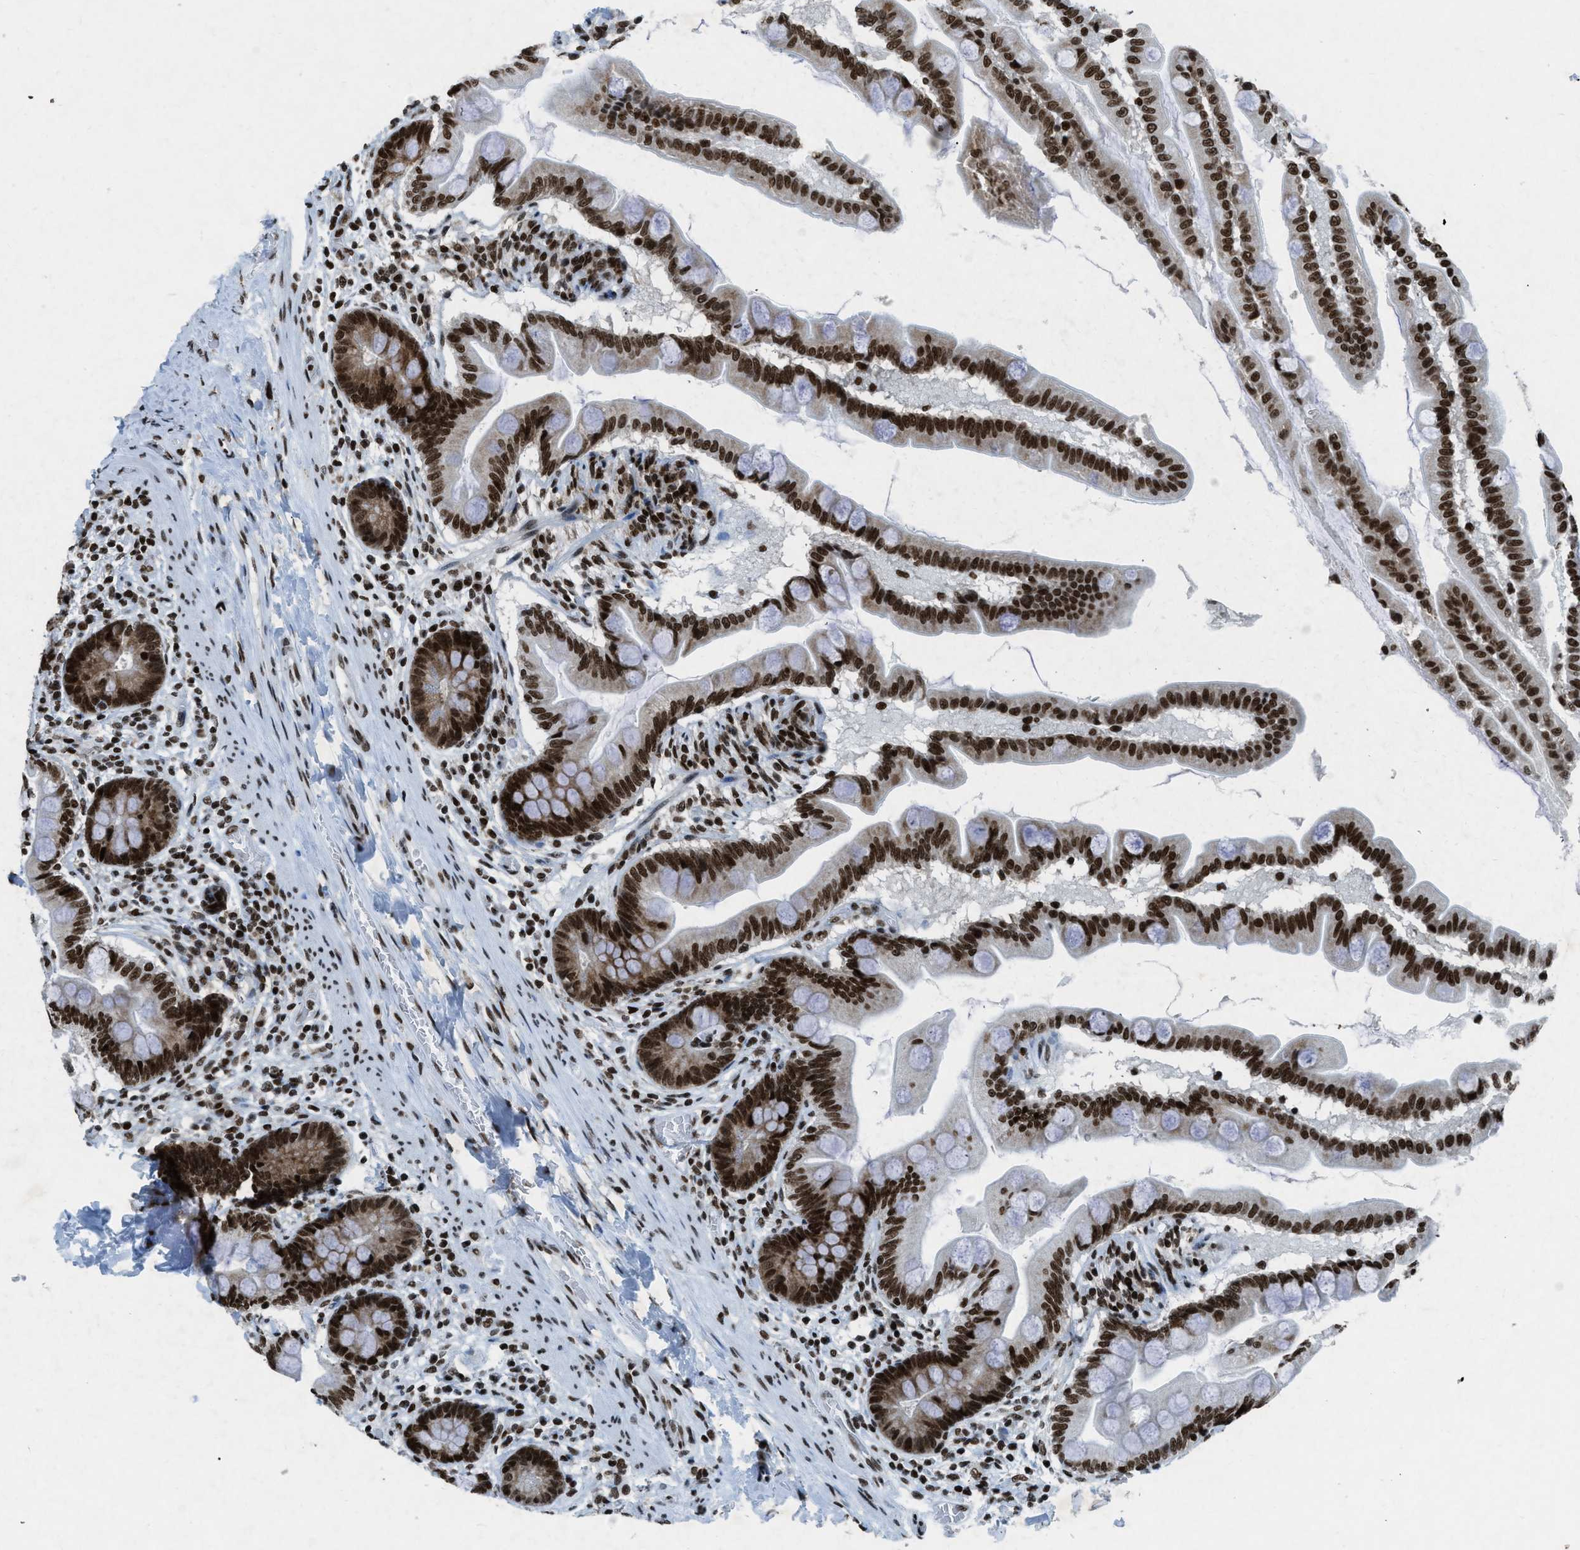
{"staining": {"intensity": "strong", "quantity": ">75%", "location": "nuclear"}, "tissue": "small intestine", "cell_type": "Glandular cells", "image_type": "normal", "snomed": [{"axis": "morphology", "description": "Normal tissue, NOS"}, {"axis": "topography", "description": "Small intestine"}], "caption": "High-magnification brightfield microscopy of unremarkable small intestine stained with DAB (3,3'-diaminobenzidine) (brown) and counterstained with hematoxylin (blue). glandular cells exhibit strong nuclear positivity is identified in about>75% of cells.", "gene": "NXF1", "patient": {"sex": "female", "age": 56}}